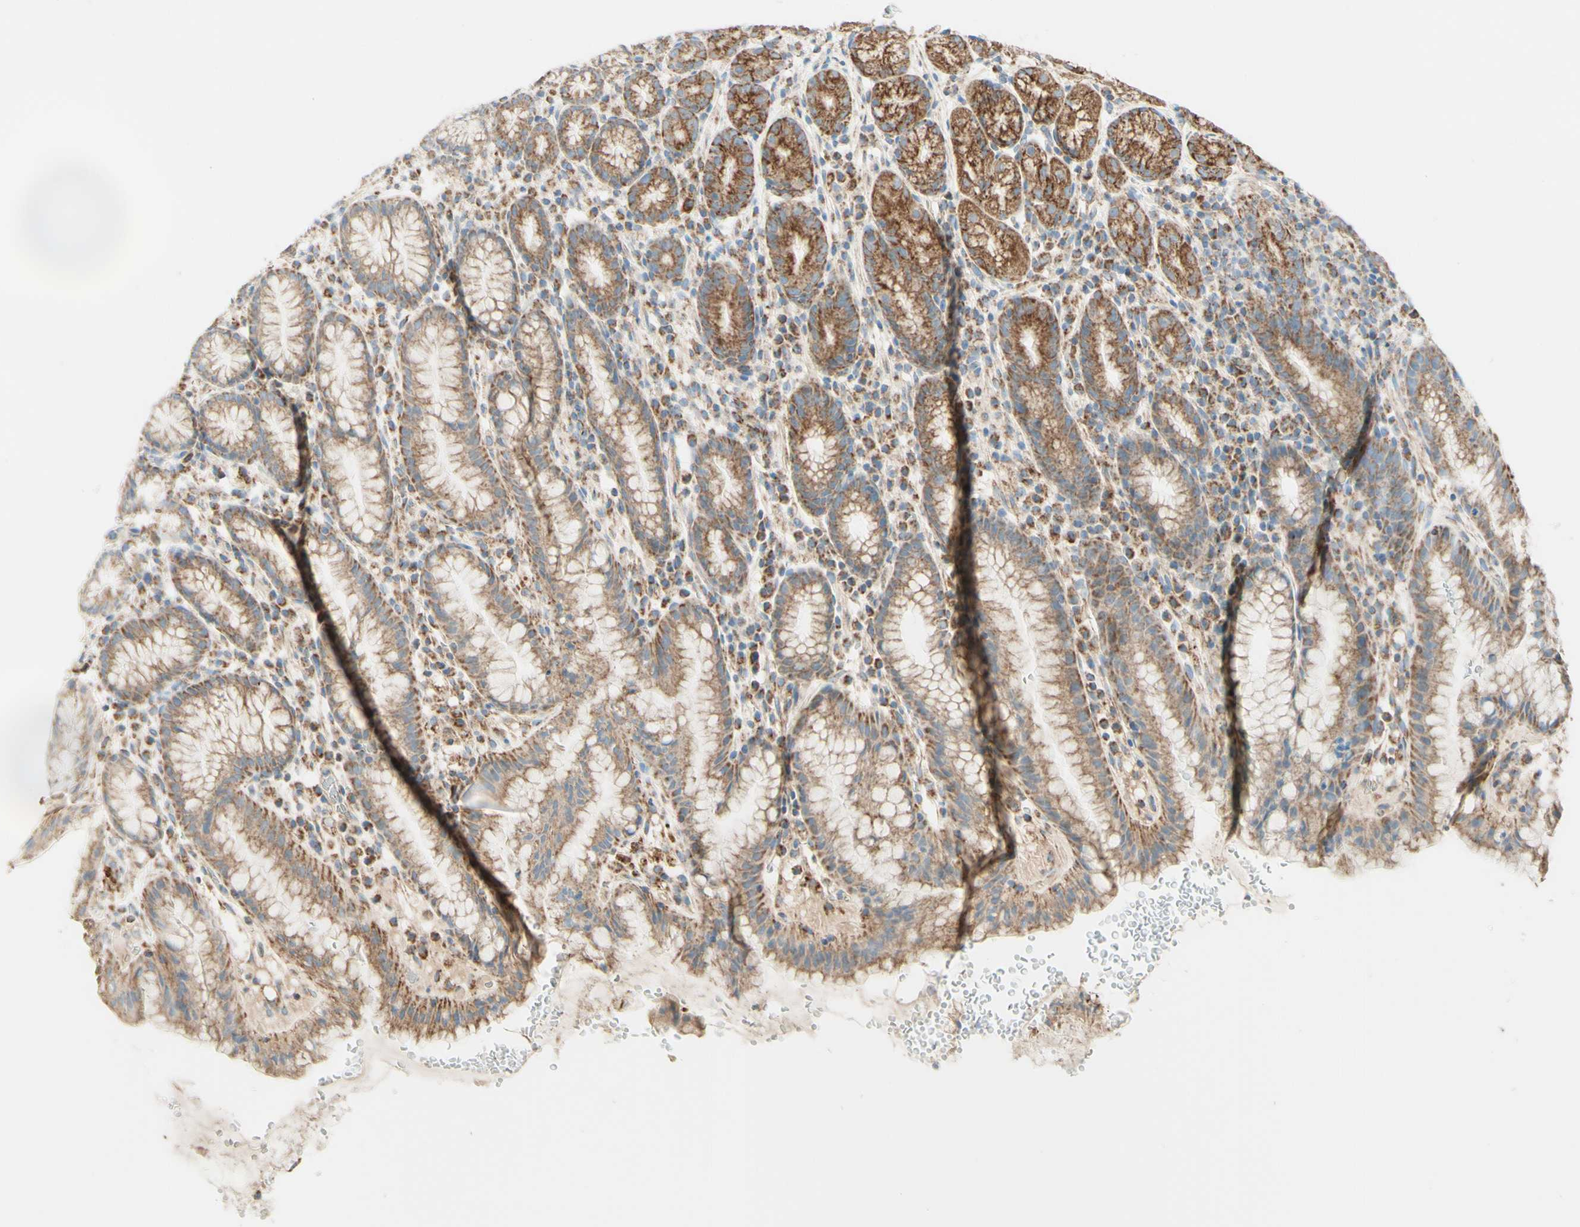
{"staining": {"intensity": "moderate", "quantity": ">75%", "location": "cytoplasmic/membranous"}, "tissue": "stomach", "cell_type": "Glandular cells", "image_type": "normal", "snomed": [{"axis": "morphology", "description": "Normal tissue, NOS"}, {"axis": "topography", "description": "Stomach, lower"}], "caption": "Protein positivity by immunohistochemistry (IHC) shows moderate cytoplasmic/membranous positivity in about >75% of glandular cells in unremarkable stomach.", "gene": "ARMC10", "patient": {"sex": "male", "age": 52}}